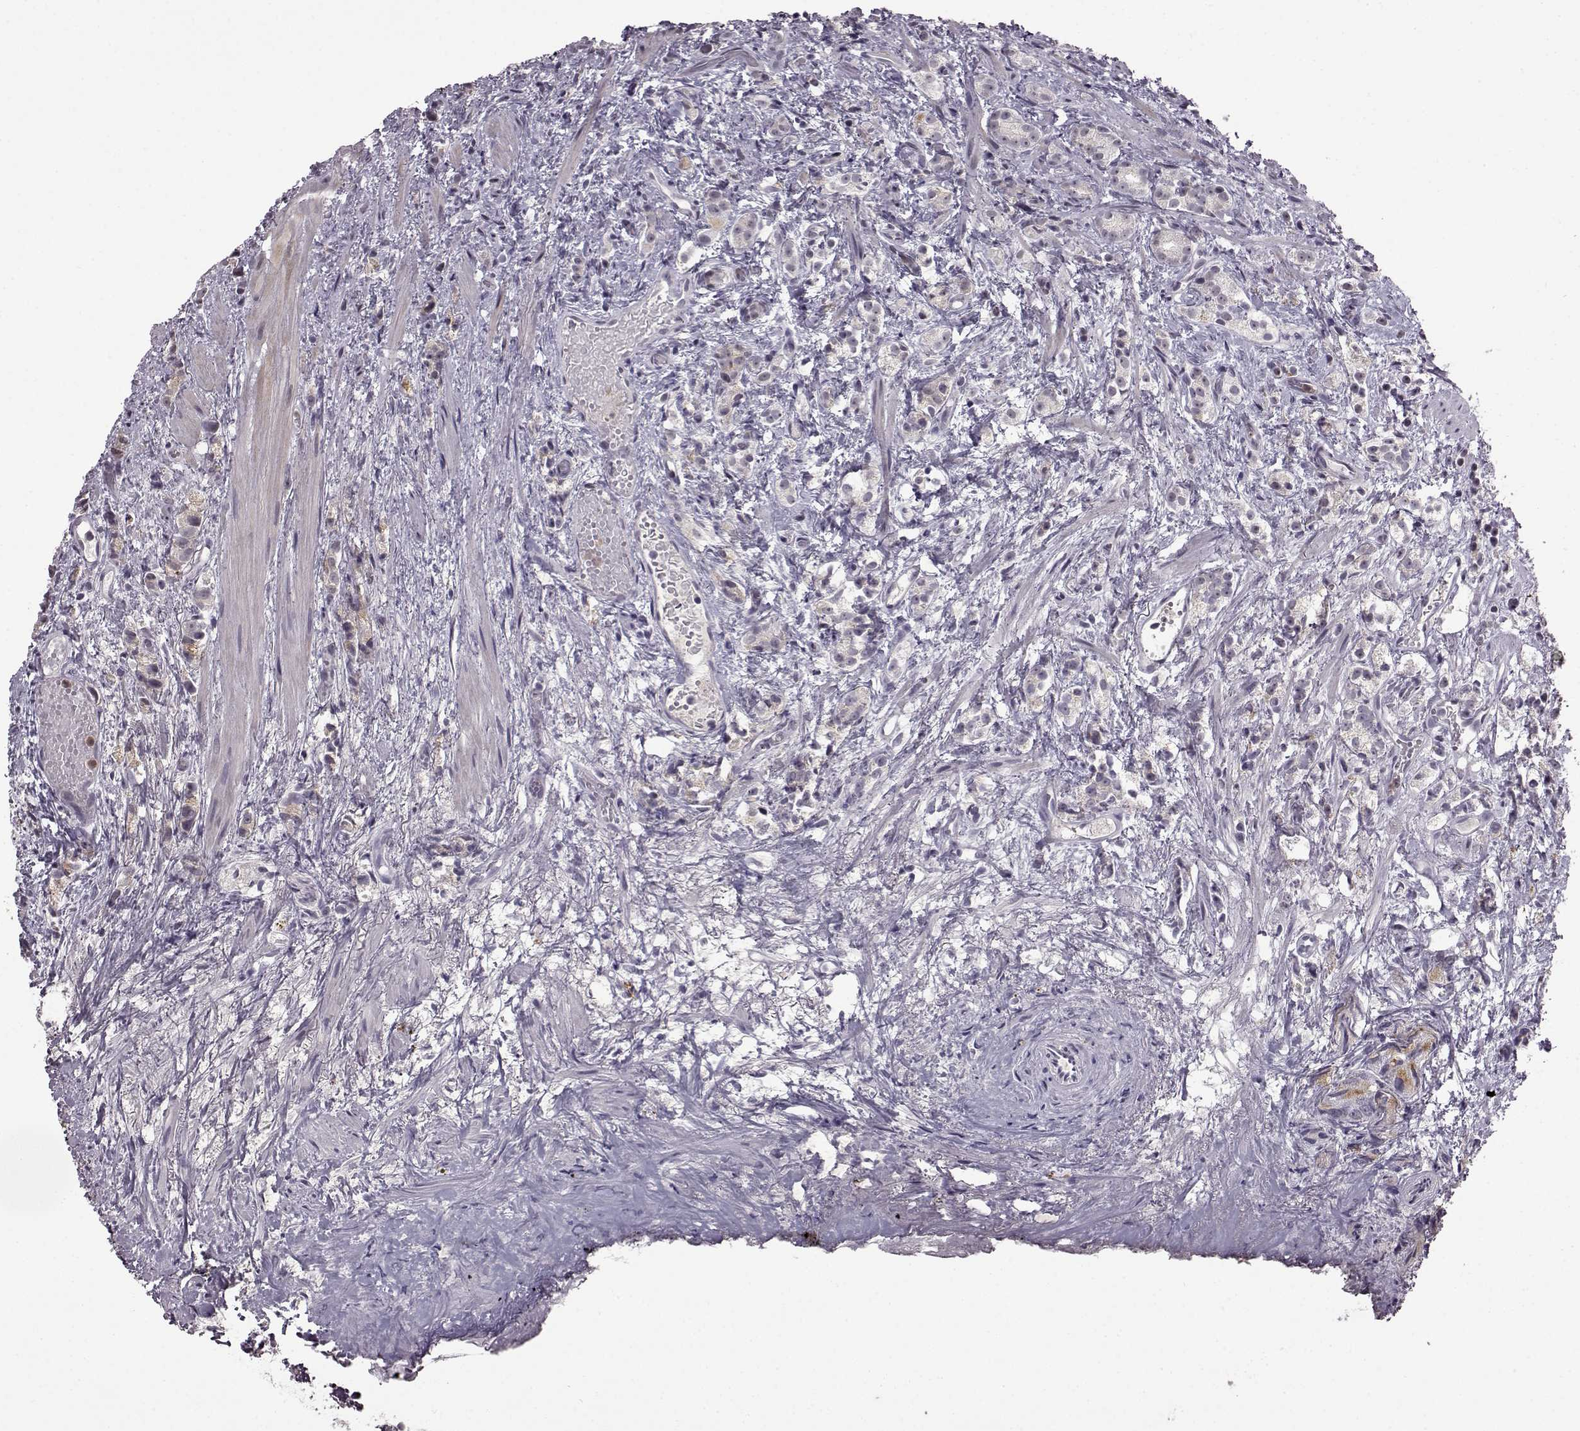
{"staining": {"intensity": "negative", "quantity": "none", "location": "none"}, "tissue": "prostate cancer", "cell_type": "Tumor cells", "image_type": "cancer", "snomed": [{"axis": "morphology", "description": "Adenocarcinoma, High grade"}, {"axis": "topography", "description": "Prostate"}], "caption": "Protein analysis of prostate cancer (adenocarcinoma (high-grade)) reveals no significant expression in tumor cells. Brightfield microscopy of IHC stained with DAB (brown) and hematoxylin (blue), captured at high magnification.", "gene": "SLC28A2", "patient": {"sex": "male", "age": 53}}